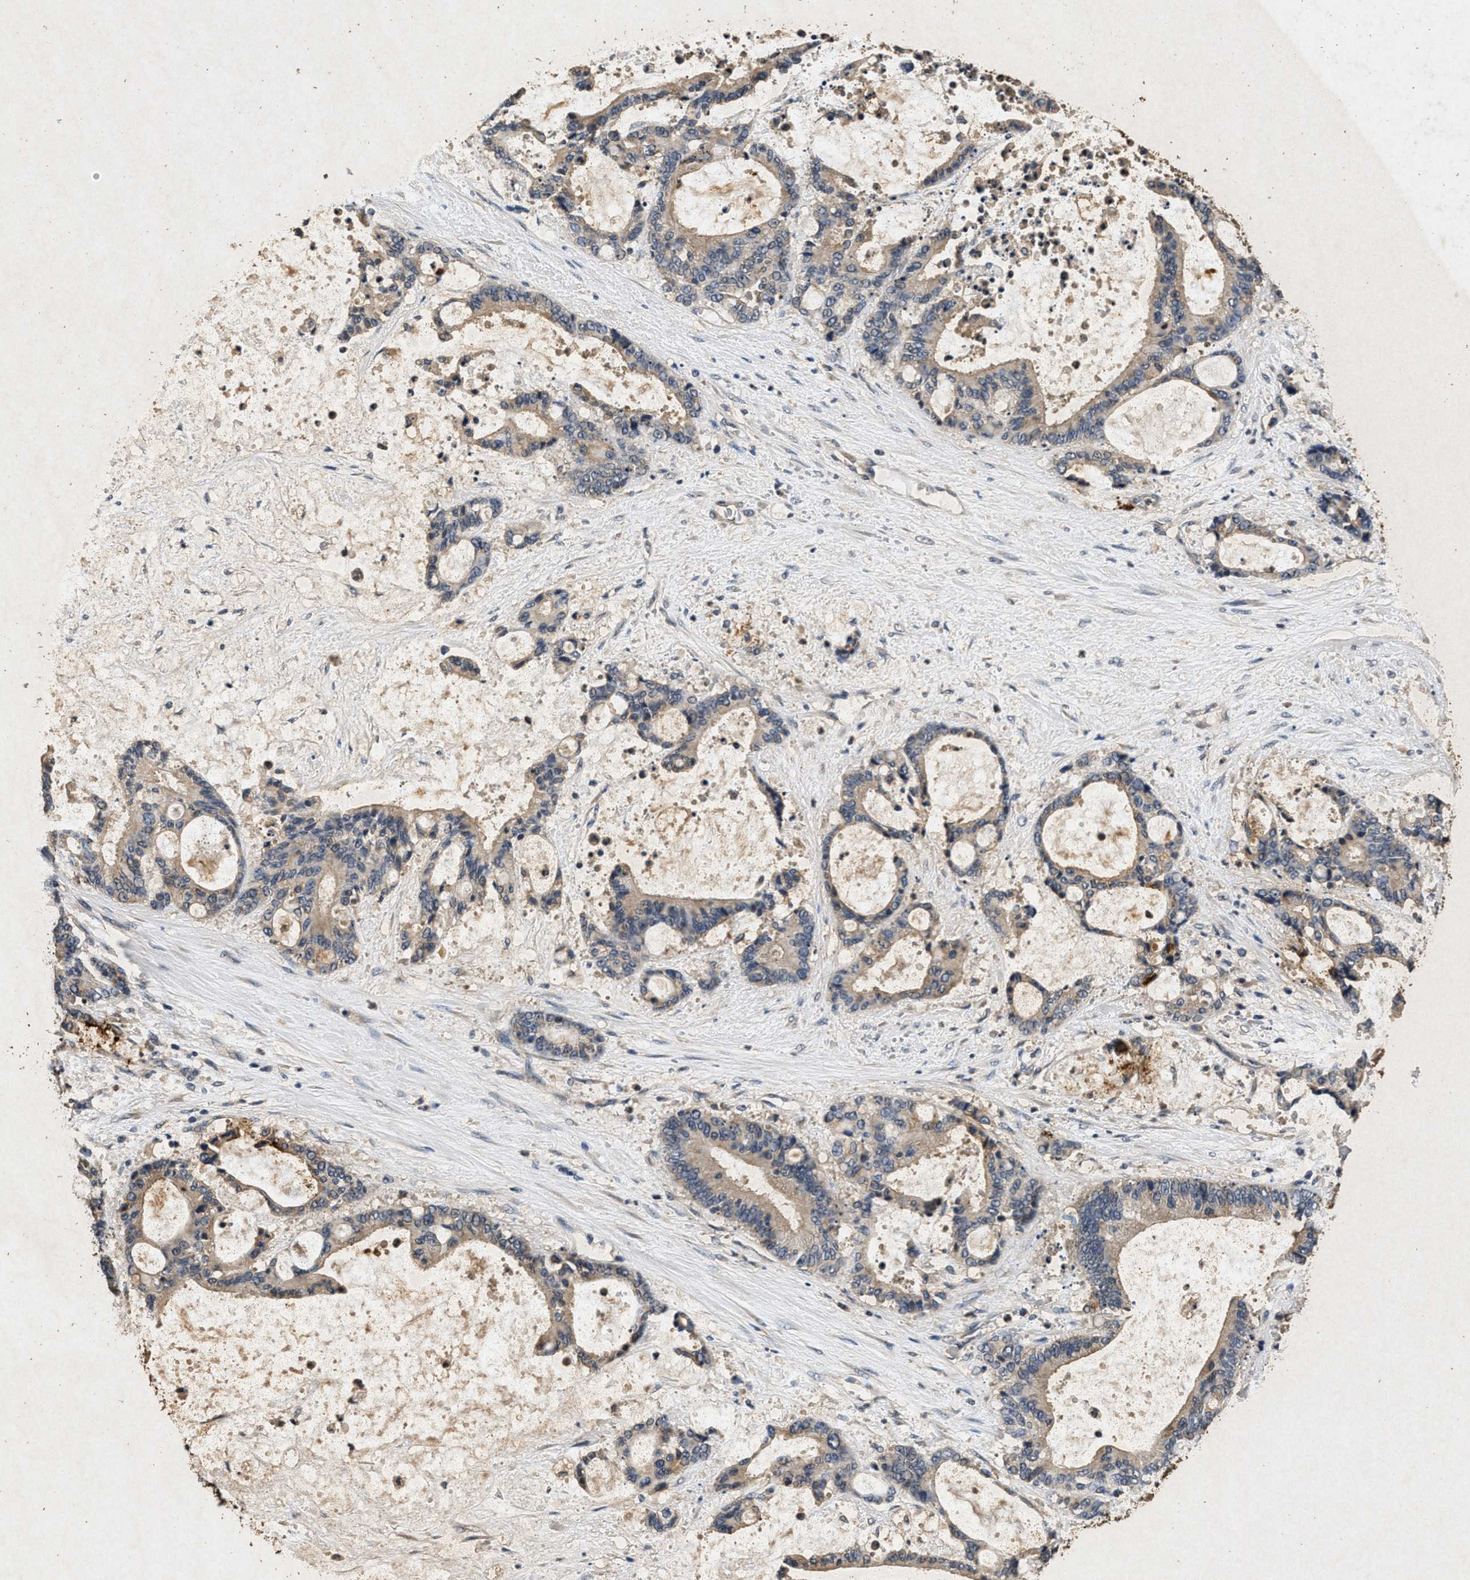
{"staining": {"intensity": "weak", "quantity": "<25%", "location": "cytoplasmic/membranous"}, "tissue": "liver cancer", "cell_type": "Tumor cells", "image_type": "cancer", "snomed": [{"axis": "morphology", "description": "Normal tissue, NOS"}, {"axis": "morphology", "description": "Cholangiocarcinoma"}, {"axis": "topography", "description": "Liver"}, {"axis": "topography", "description": "Peripheral nerve tissue"}], "caption": "Immunohistochemical staining of human liver cholangiocarcinoma demonstrates no significant expression in tumor cells. The staining is performed using DAB (3,3'-diaminobenzidine) brown chromogen with nuclei counter-stained in using hematoxylin.", "gene": "PPP1CC", "patient": {"sex": "female", "age": 73}}